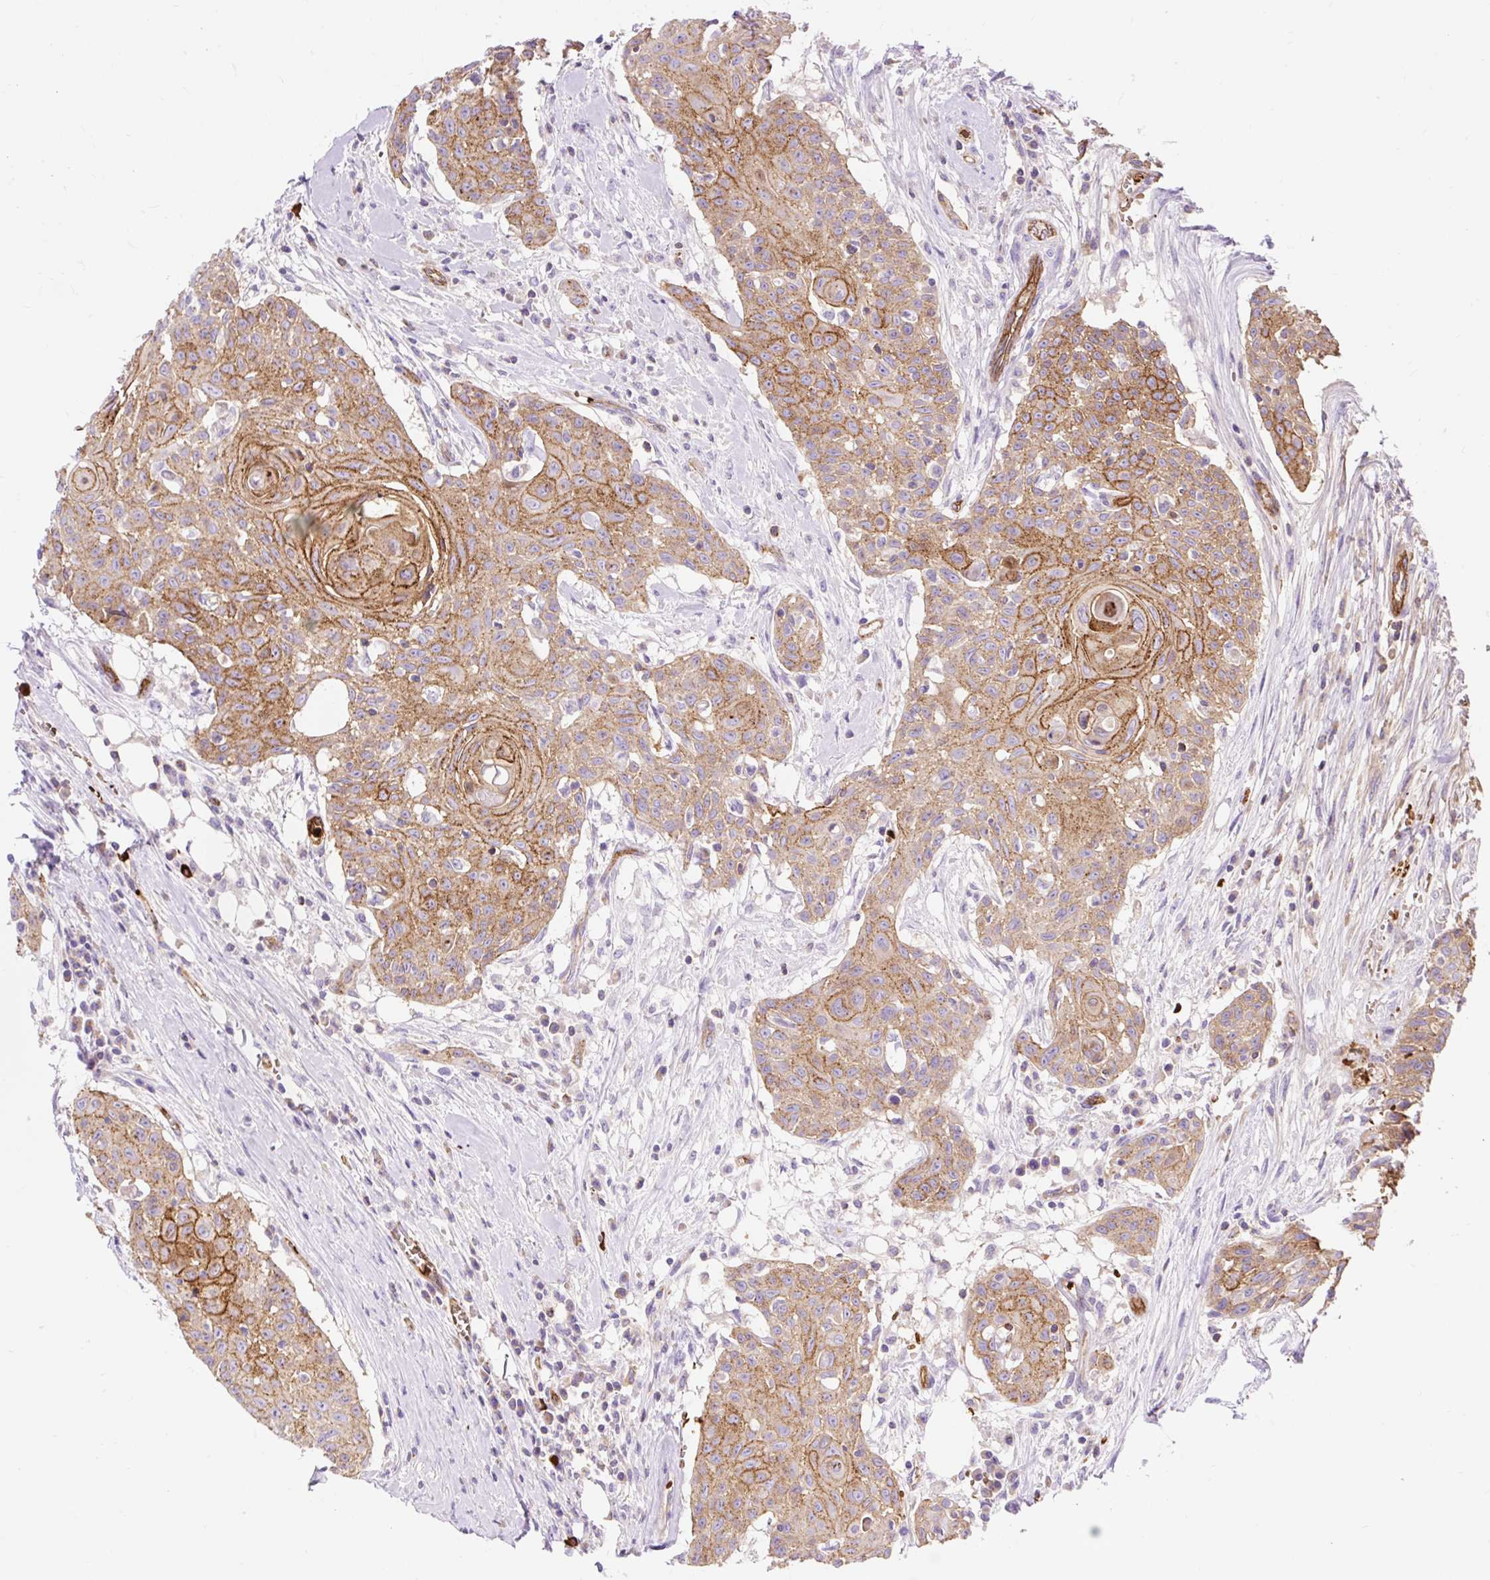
{"staining": {"intensity": "moderate", "quantity": ">75%", "location": "cytoplasmic/membranous"}, "tissue": "head and neck cancer", "cell_type": "Tumor cells", "image_type": "cancer", "snomed": [{"axis": "morphology", "description": "Squamous cell carcinoma, NOS"}, {"axis": "topography", "description": "Lymph node"}, {"axis": "topography", "description": "Salivary gland"}, {"axis": "topography", "description": "Head-Neck"}], "caption": "Immunohistochemistry of human head and neck squamous cell carcinoma demonstrates medium levels of moderate cytoplasmic/membranous expression in about >75% of tumor cells. (Brightfield microscopy of DAB IHC at high magnification).", "gene": "HIP1R", "patient": {"sex": "female", "age": 74}}